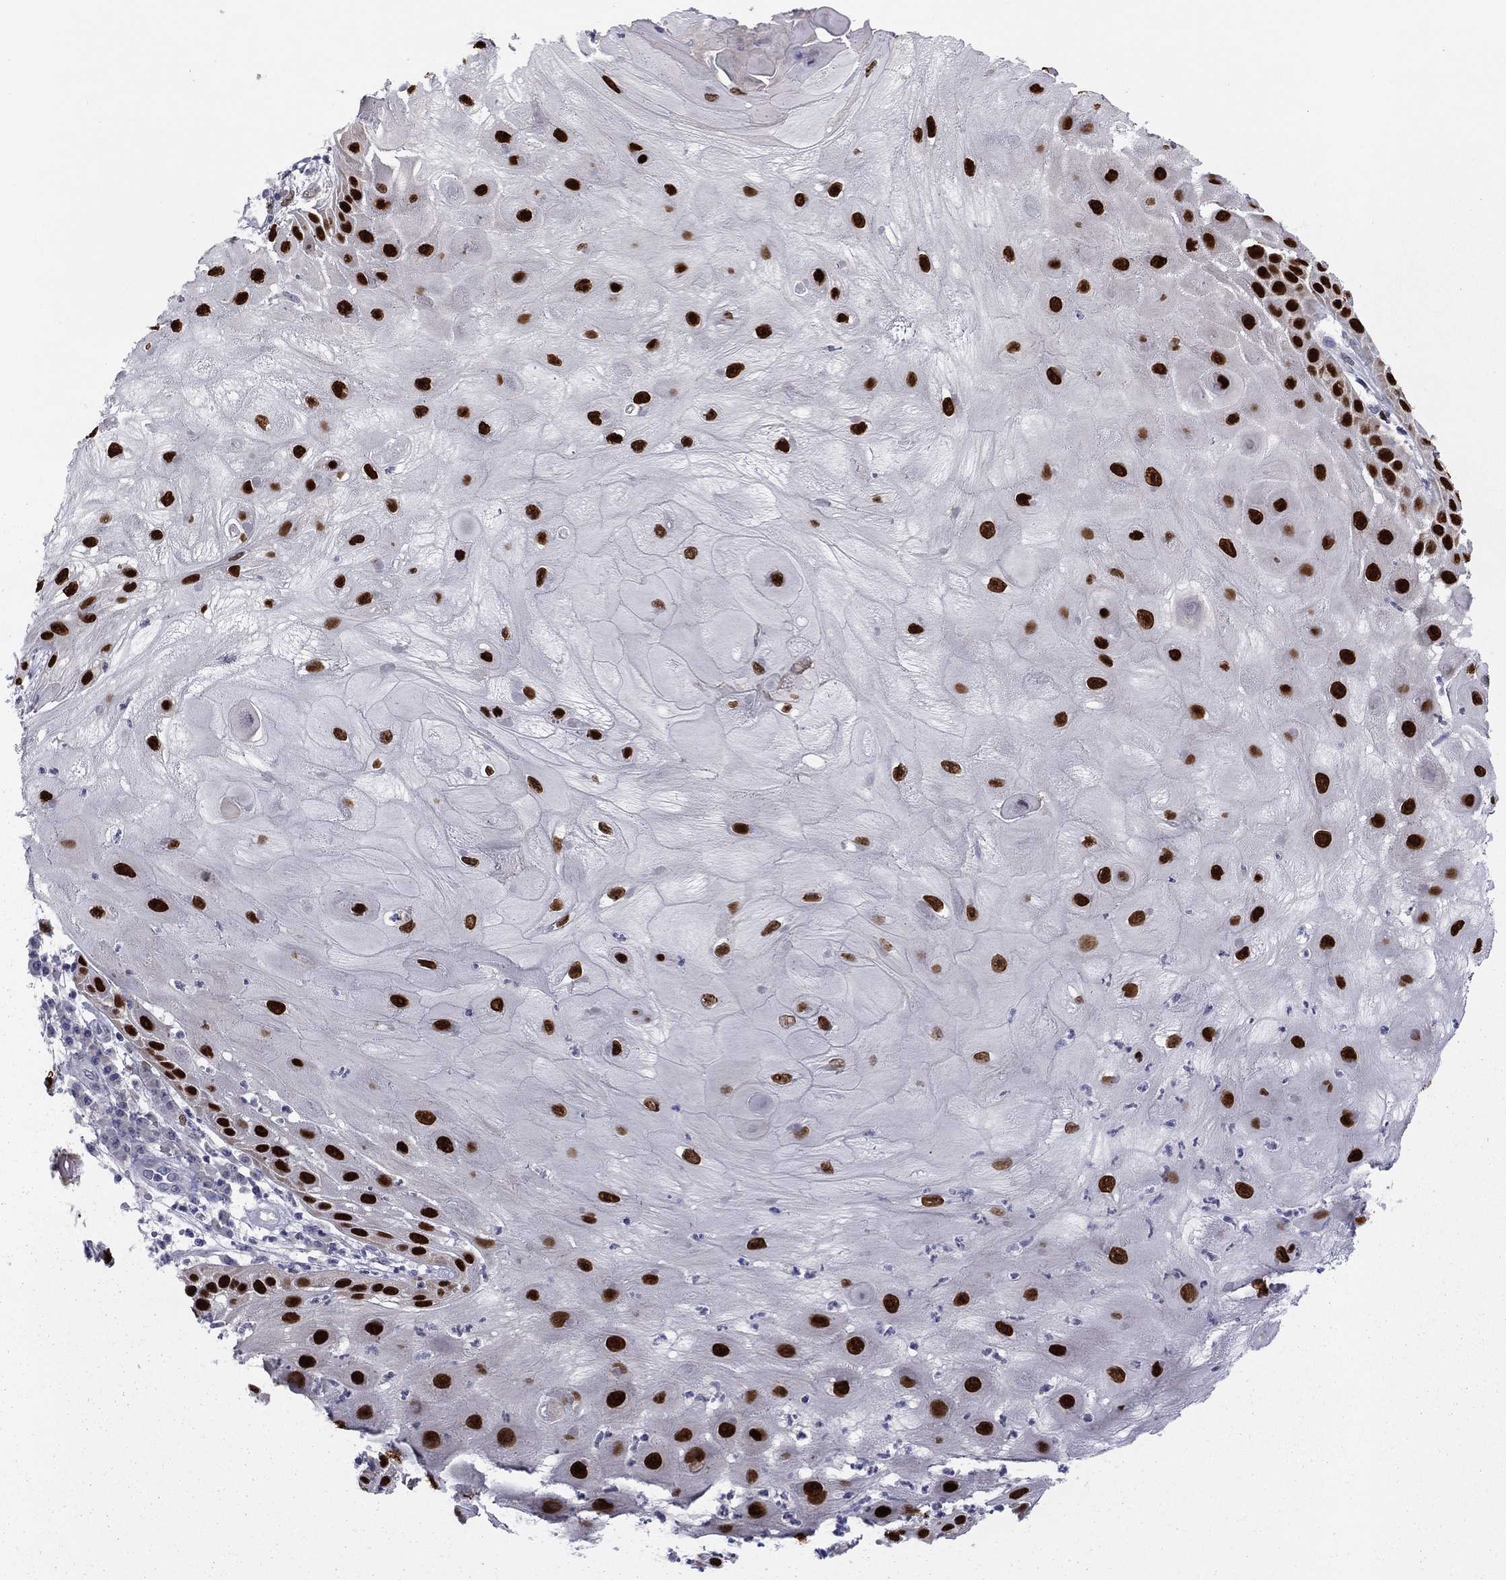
{"staining": {"intensity": "strong", "quantity": ">75%", "location": "nuclear"}, "tissue": "skin cancer", "cell_type": "Tumor cells", "image_type": "cancer", "snomed": [{"axis": "morphology", "description": "Normal tissue, NOS"}, {"axis": "morphology", "description": "Squamous cell carcinoma, NOS"}, {"axis": "topography", "description": "Skin"}], "caption": "Tumor cells display high levels of strong nuclear expression in approximately >75% of cells in skin cancer.", "gene": "TFAP2B", "patient": {"sex": "male", "age": 79}}